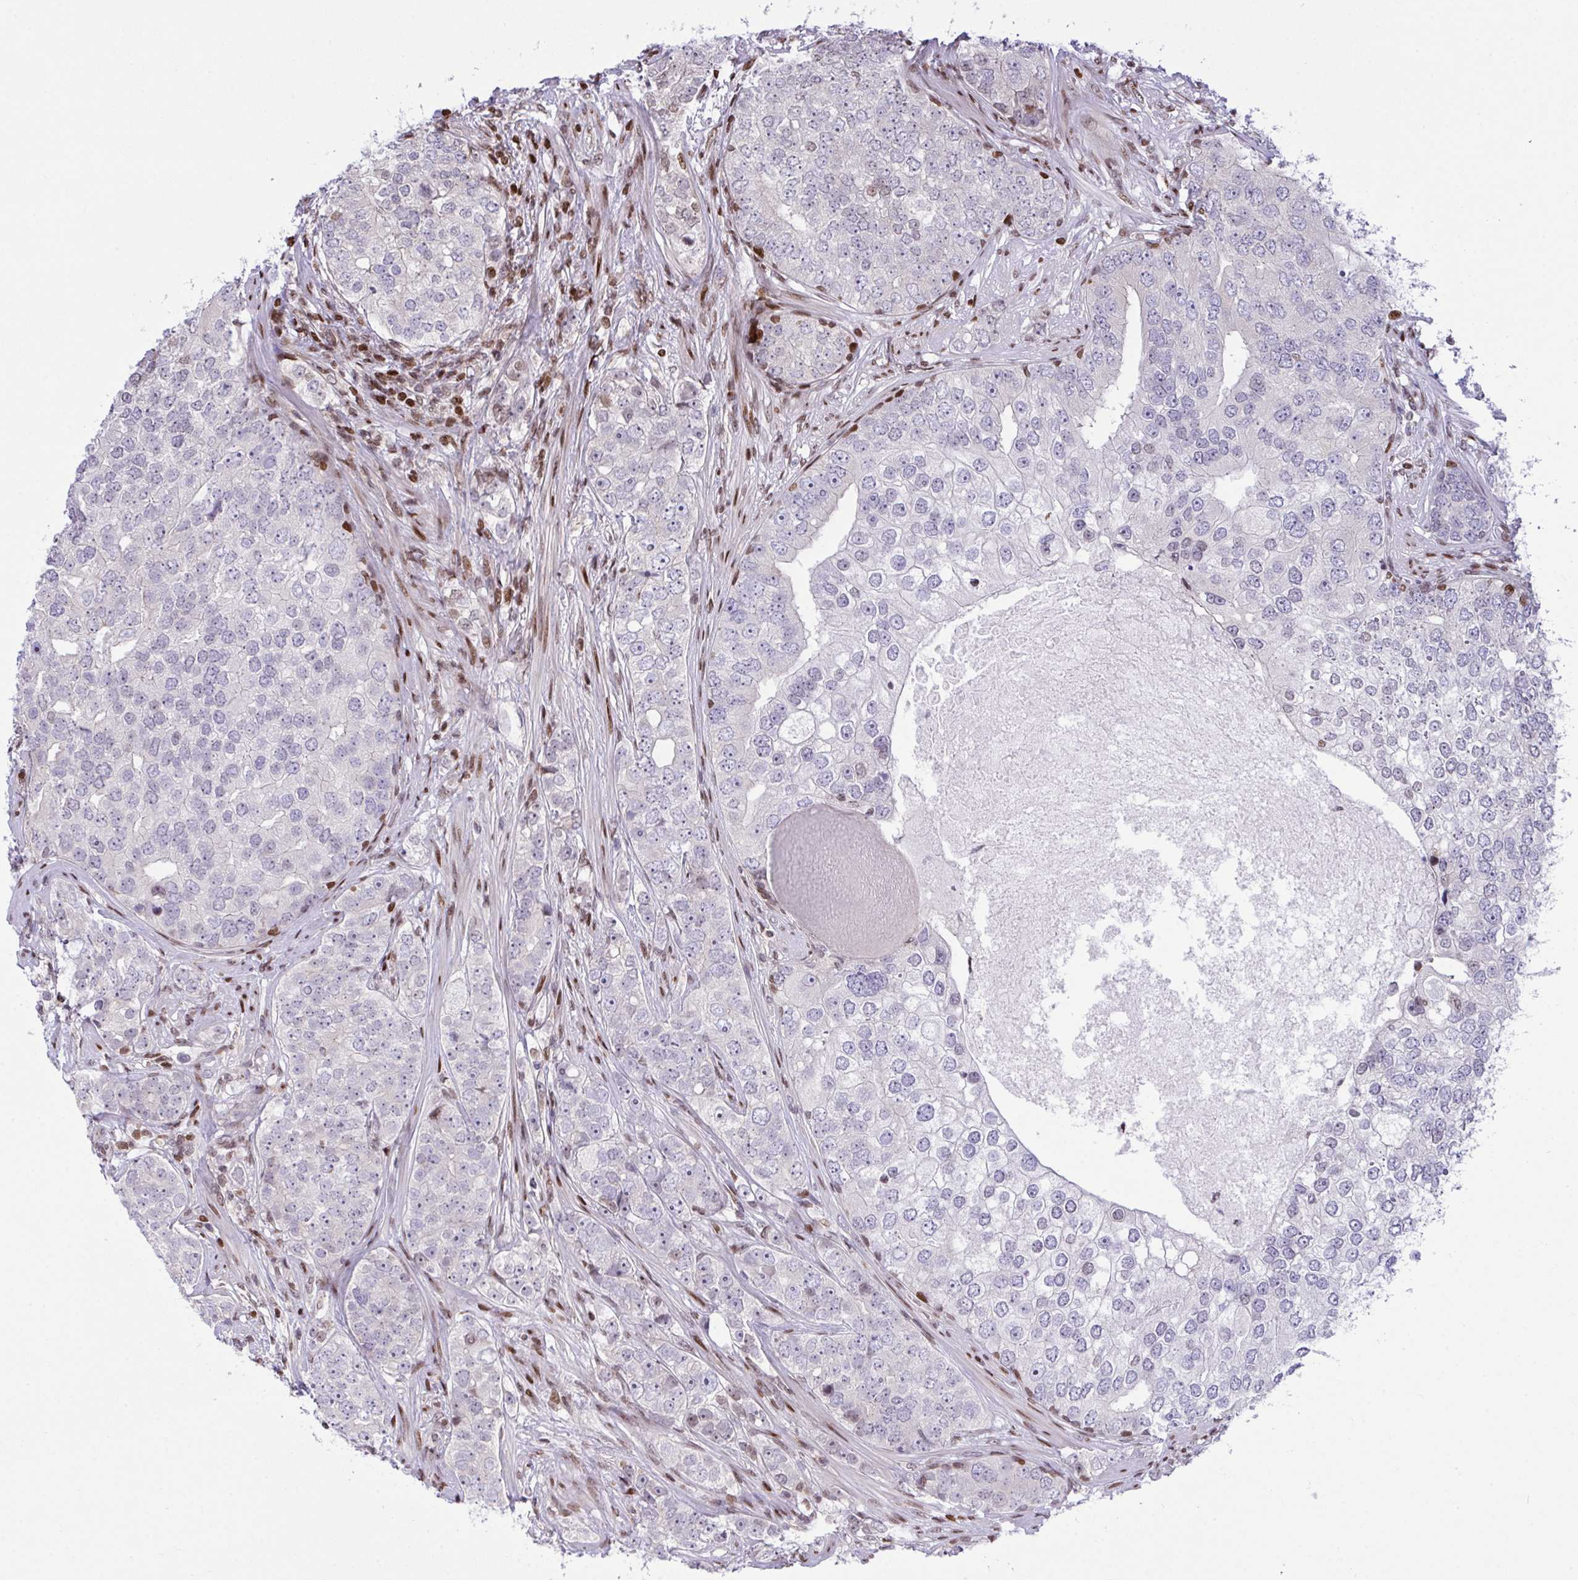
{"staining": {"intensity": "negative", "quantity": "none", "location": "none"}, "tissue": "prostate cancer", "cell_type": "Tumor cells", "image_type": "cancer", "snomed": [{"axis": "morphology", "description": "Adenocarcinoma, High grade"}, {"axis": "topography", "description": "Prostate"}], "caption": "This is an IHC photomicrograph of human high-grade adenocarcinoma (prostate). There is no staining in tumor cells.", "gene": "RAPGEF5", "patient": {"sex": "male", "age": 60}}